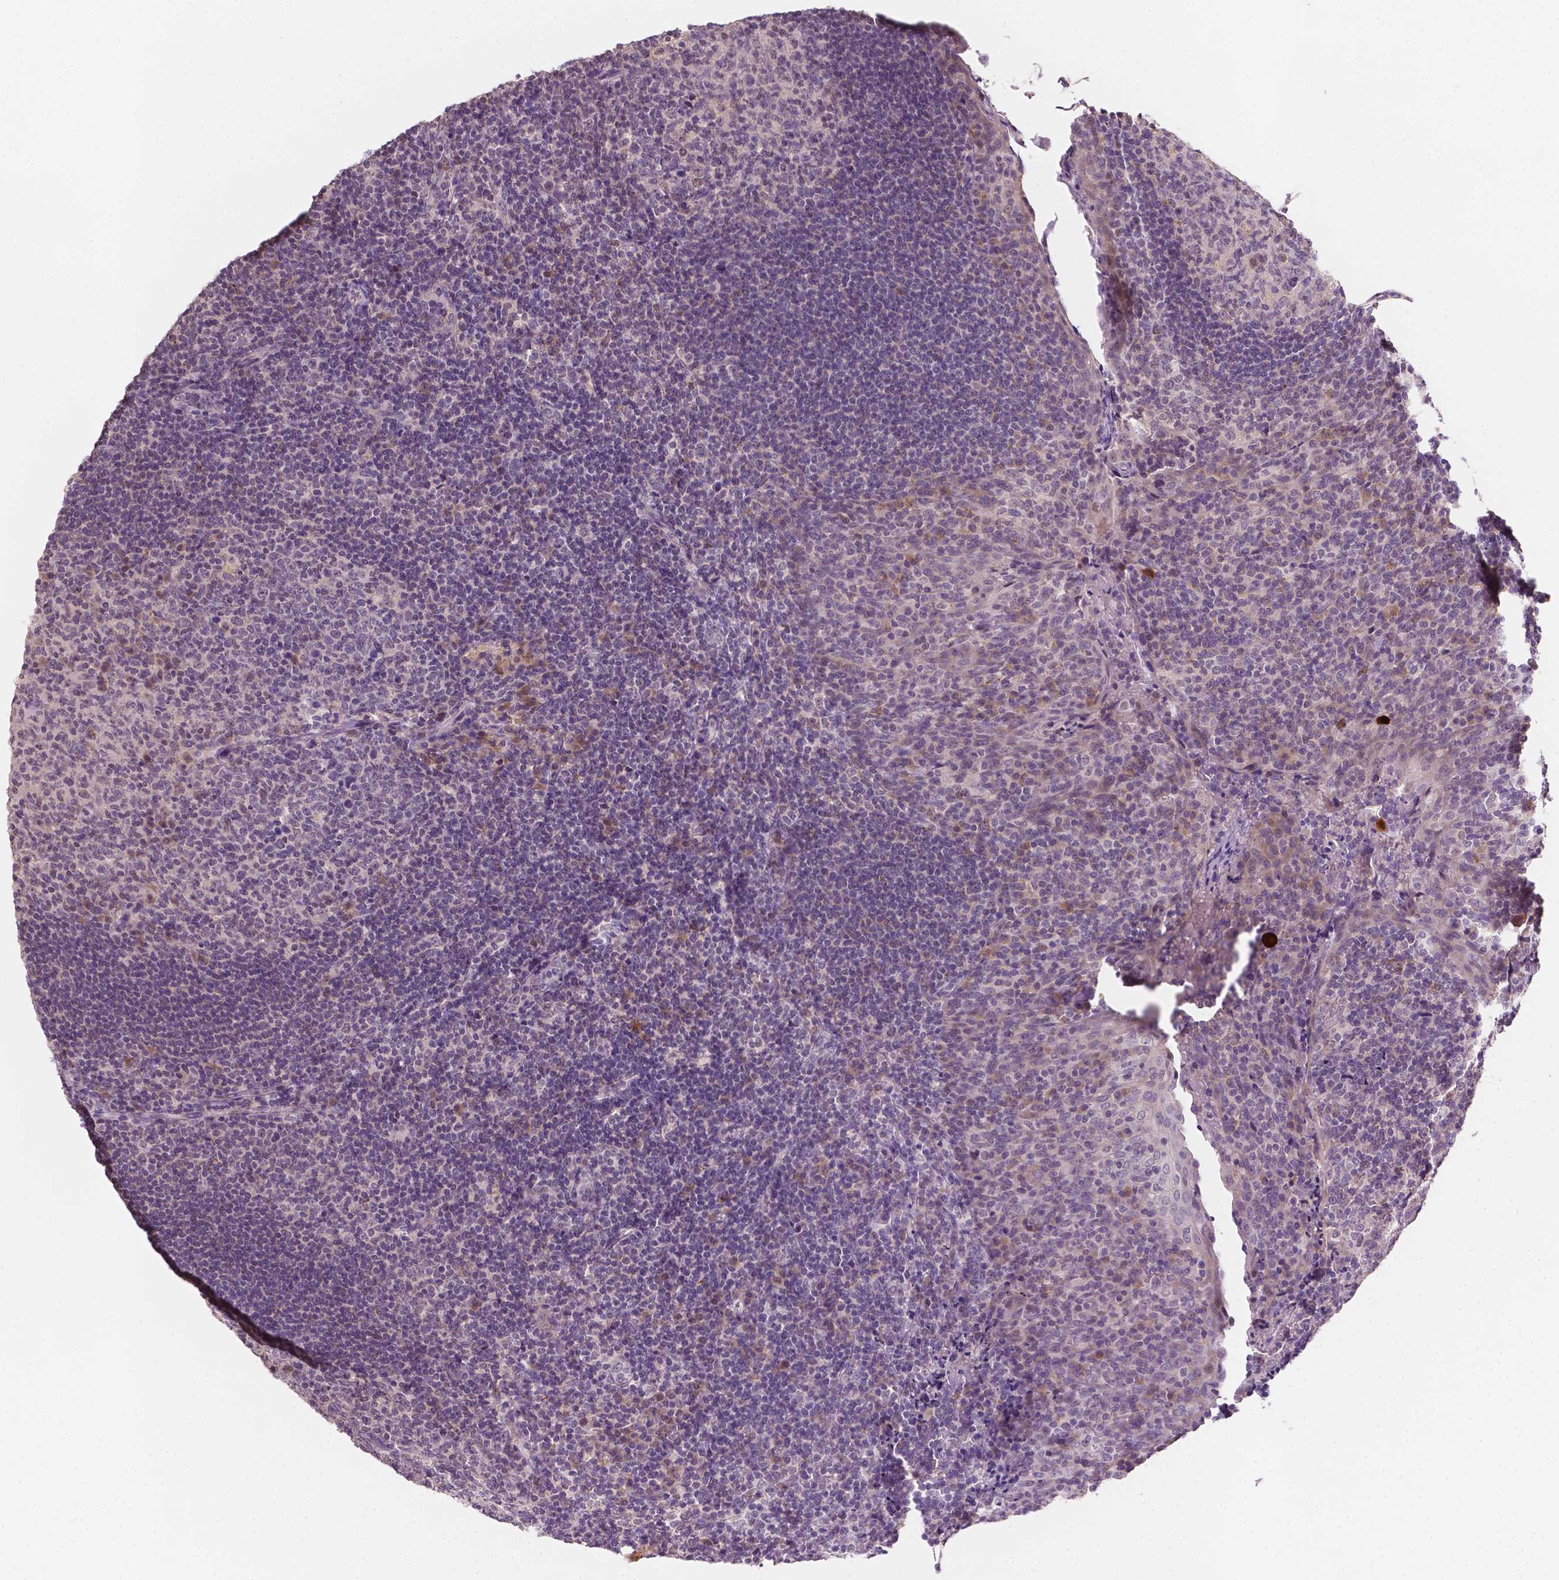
{"staining": {"intensity": "moderate", "quantity": "<25%", "location": "cytoplasmic/membranous,nuclear"}, "tissue": "tonsil", "cell_type": "Germinal center cells", "image_type": "normal", "snomed": [{"axis": "morphology", "description": "Normal tissue, NOS"}, {"axis": "topography", "description": "Tonsil"}], "caption": "Human tonsil stained for a protein (brown) shows moderate cytoplasmic/membranous,nuclear positive staining in about <25% of germinal center cells.", "gene": "MROH6", "patient": {"sex": "female", "age": 10}}